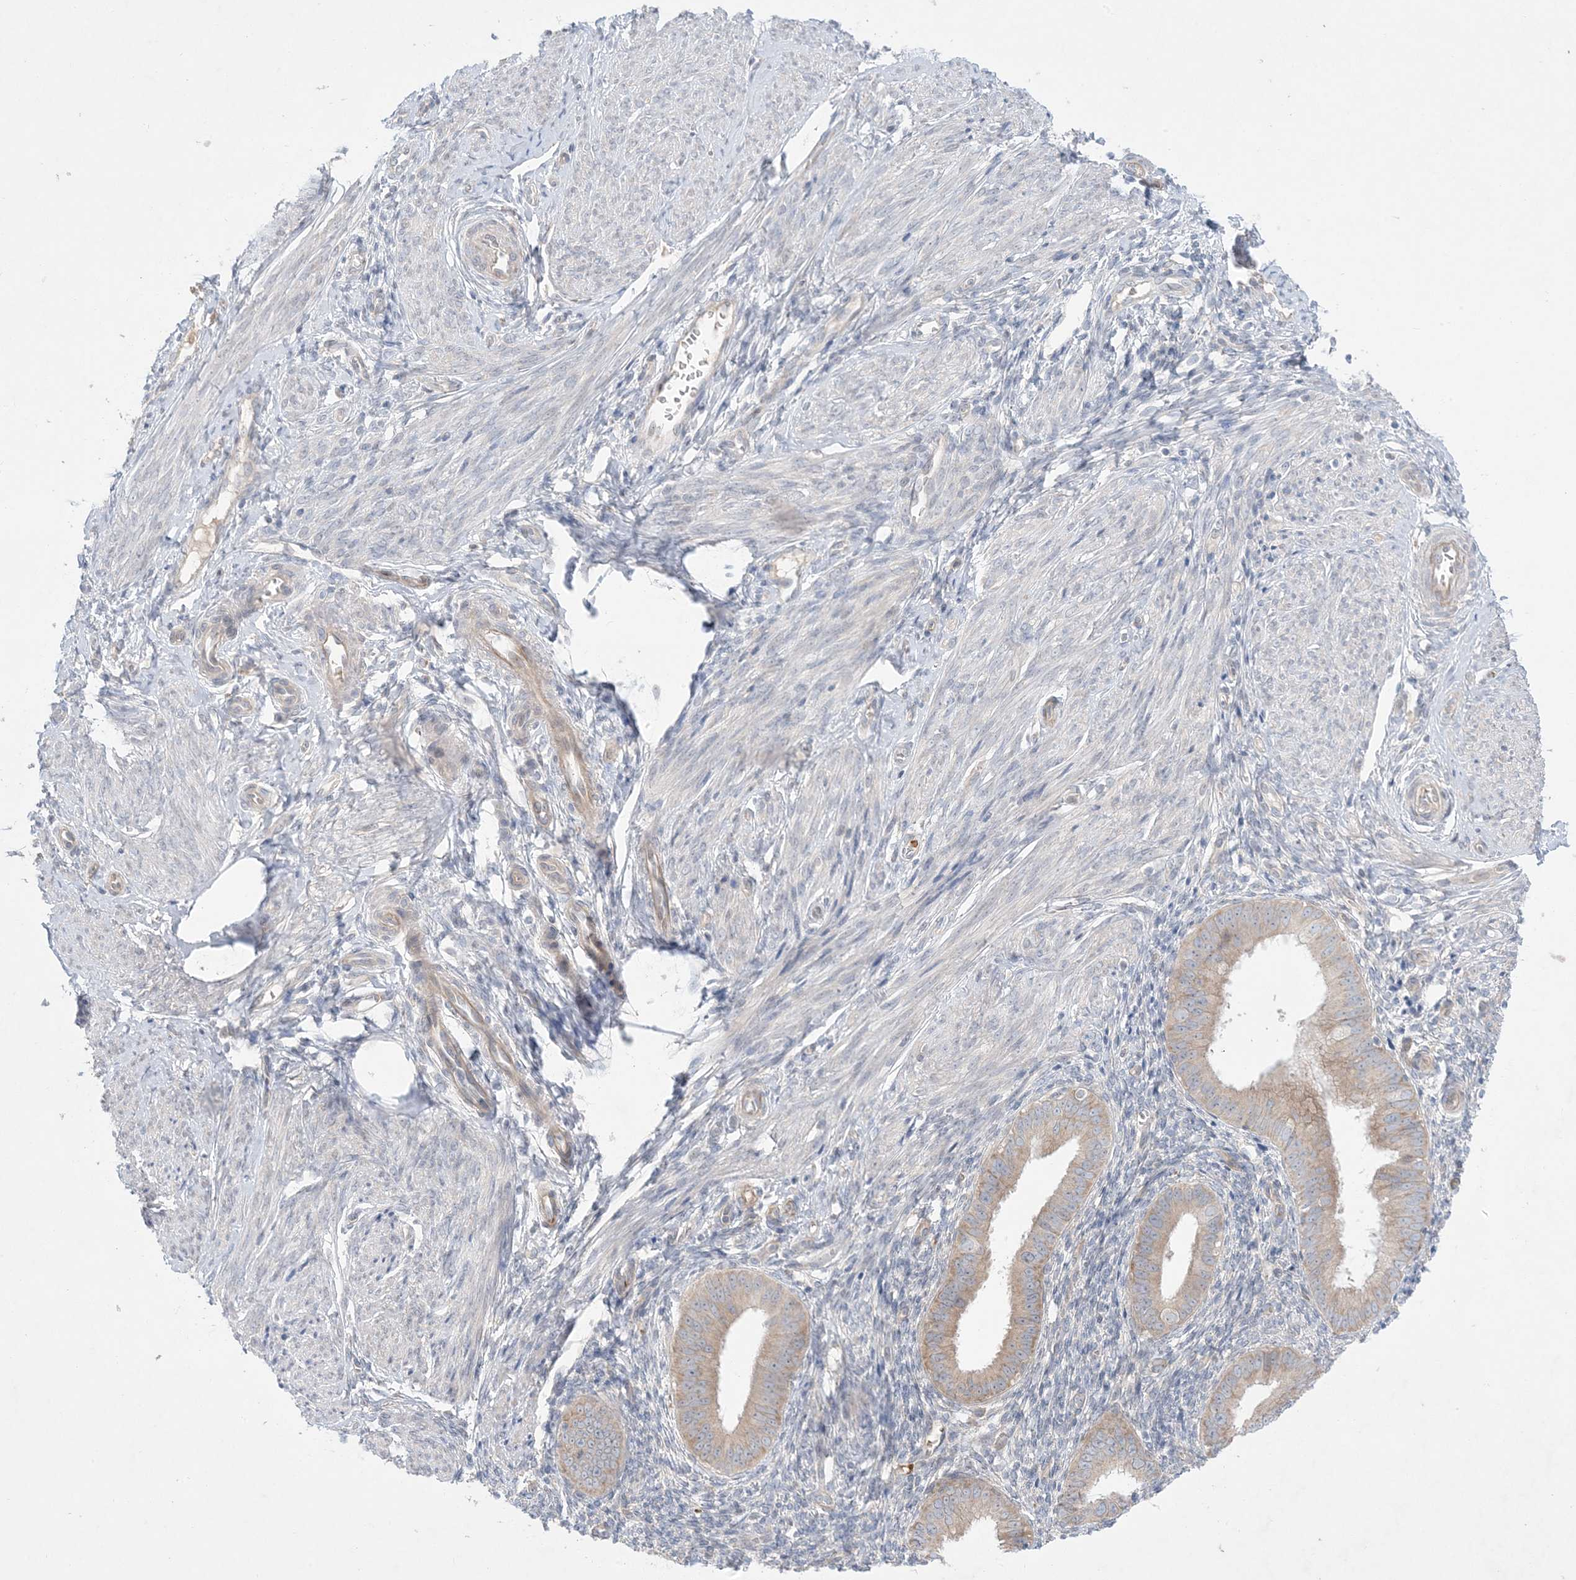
{"staining": {"intensity": "weak", "quantity": "<25%", "location": "cytoplasmic/membranous"}, "tissue": "endometrium", "cell_type": "Cells in endometrial stroma", "image_type": "normal", "snomed": [{"axis": "morphology", "description": "Normal tissue, NOS"}, {"axis": "topography", "description": "Uterus"}, {"axis": "topography", "description": "Endometrium"}], "caption": "This is an immunohistochemistry (IHC) histopathology image of normal human endometrium. There is no positivity in cells in endometrial stroma.", "gene": "MMGT1", "patient": {"sex": "female", "age": 48}}